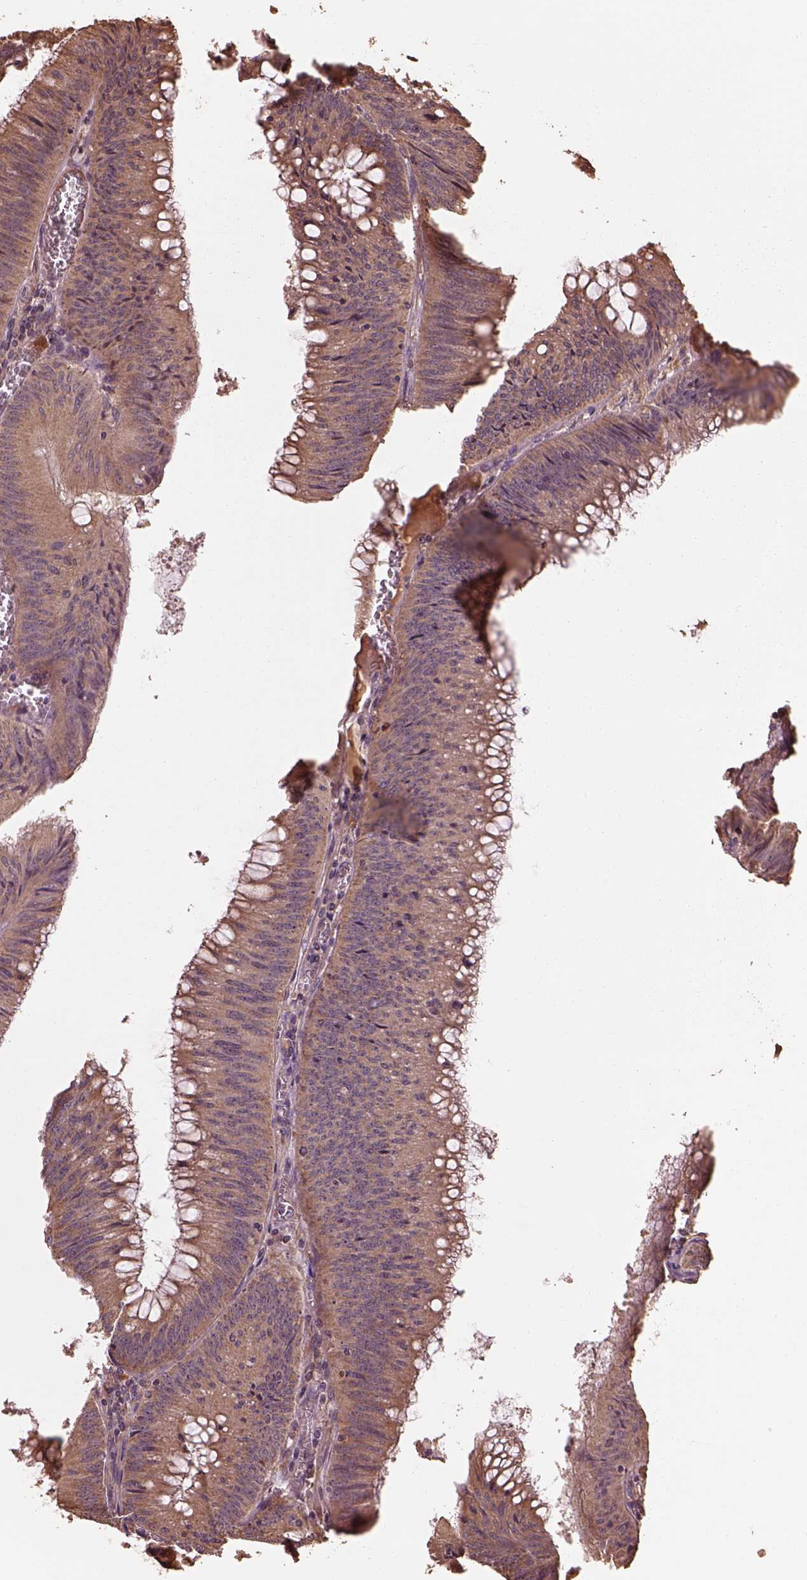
{"staining": {"intensity": "moderate", "quantity": ">75%", "location": "cytoplasmic/membranous"}, "tissue": "colorectal cancer", "cell_type": "Tumor cells", "image_type": "cancer", "snomed": [{"axis": "morphology", "description": "Adenocarcinoma, NOS"}, {"axis": "topography", "description": "Rectum"}], "caption": "Tumor cells reveal moderate cytoplasmic/membranous staining in approximately >75% of cells in colorectal cancer (adenocarcinoma).", "gene": "METTL4", "patient": {"sex": "female", "age": 72}}